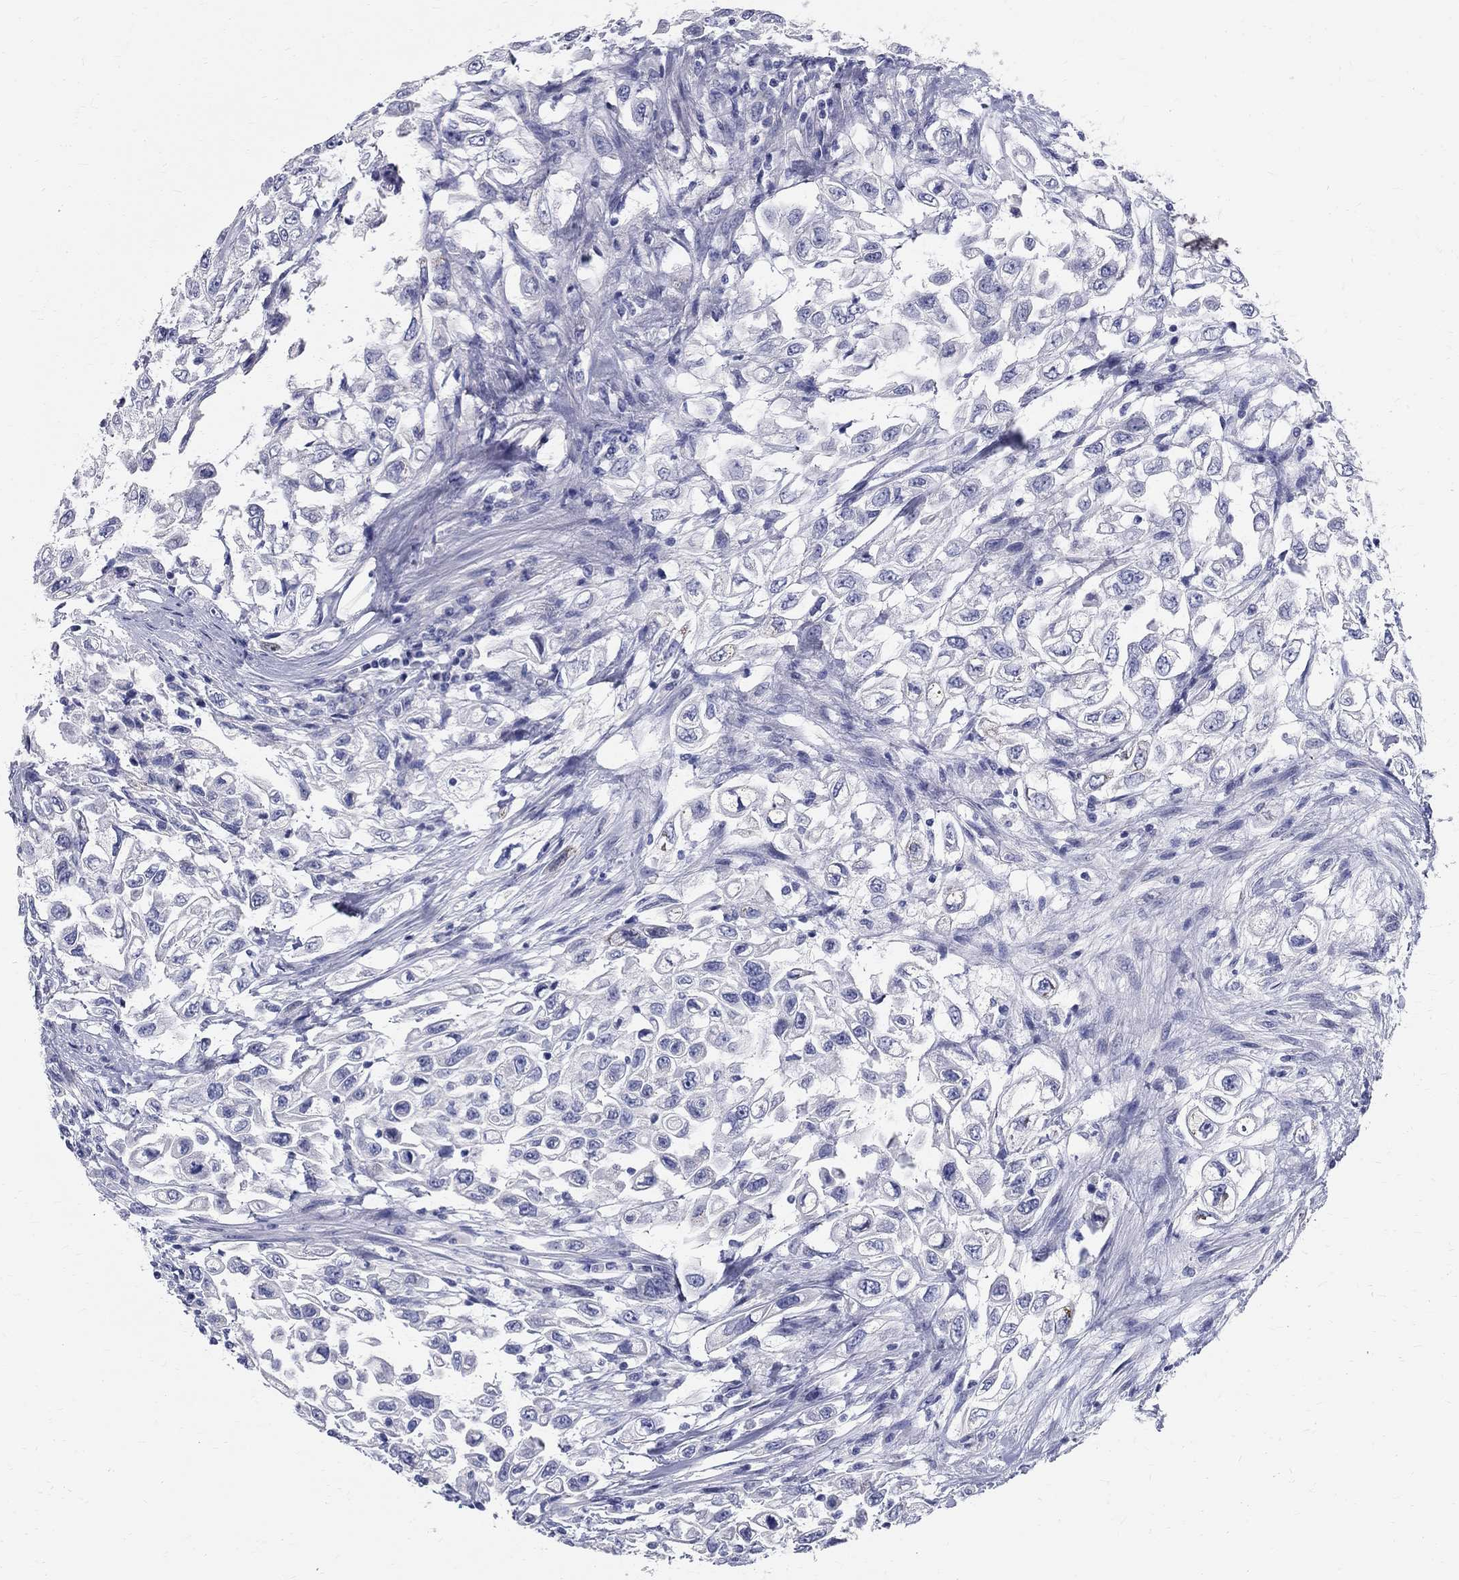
{"staining": {"intensity": "negative", "quantity": "none", "location": "none"}, "tissue": "urothelial cancer", "cell_type": "Tumor cells", "image_type": "cancer", "snomed": [{"axis": "morphology", "description": "Urothelial carcinoma, High grade"}, {"axis": "topography", "description": "Urinary bladder"}], "caption": "Tumor cells are negative for protein expression in human urothelial cancer. (DAB IHC, high magnification).", "gene": "TGM4", "patient": {"sex": "female", "age": 56}}